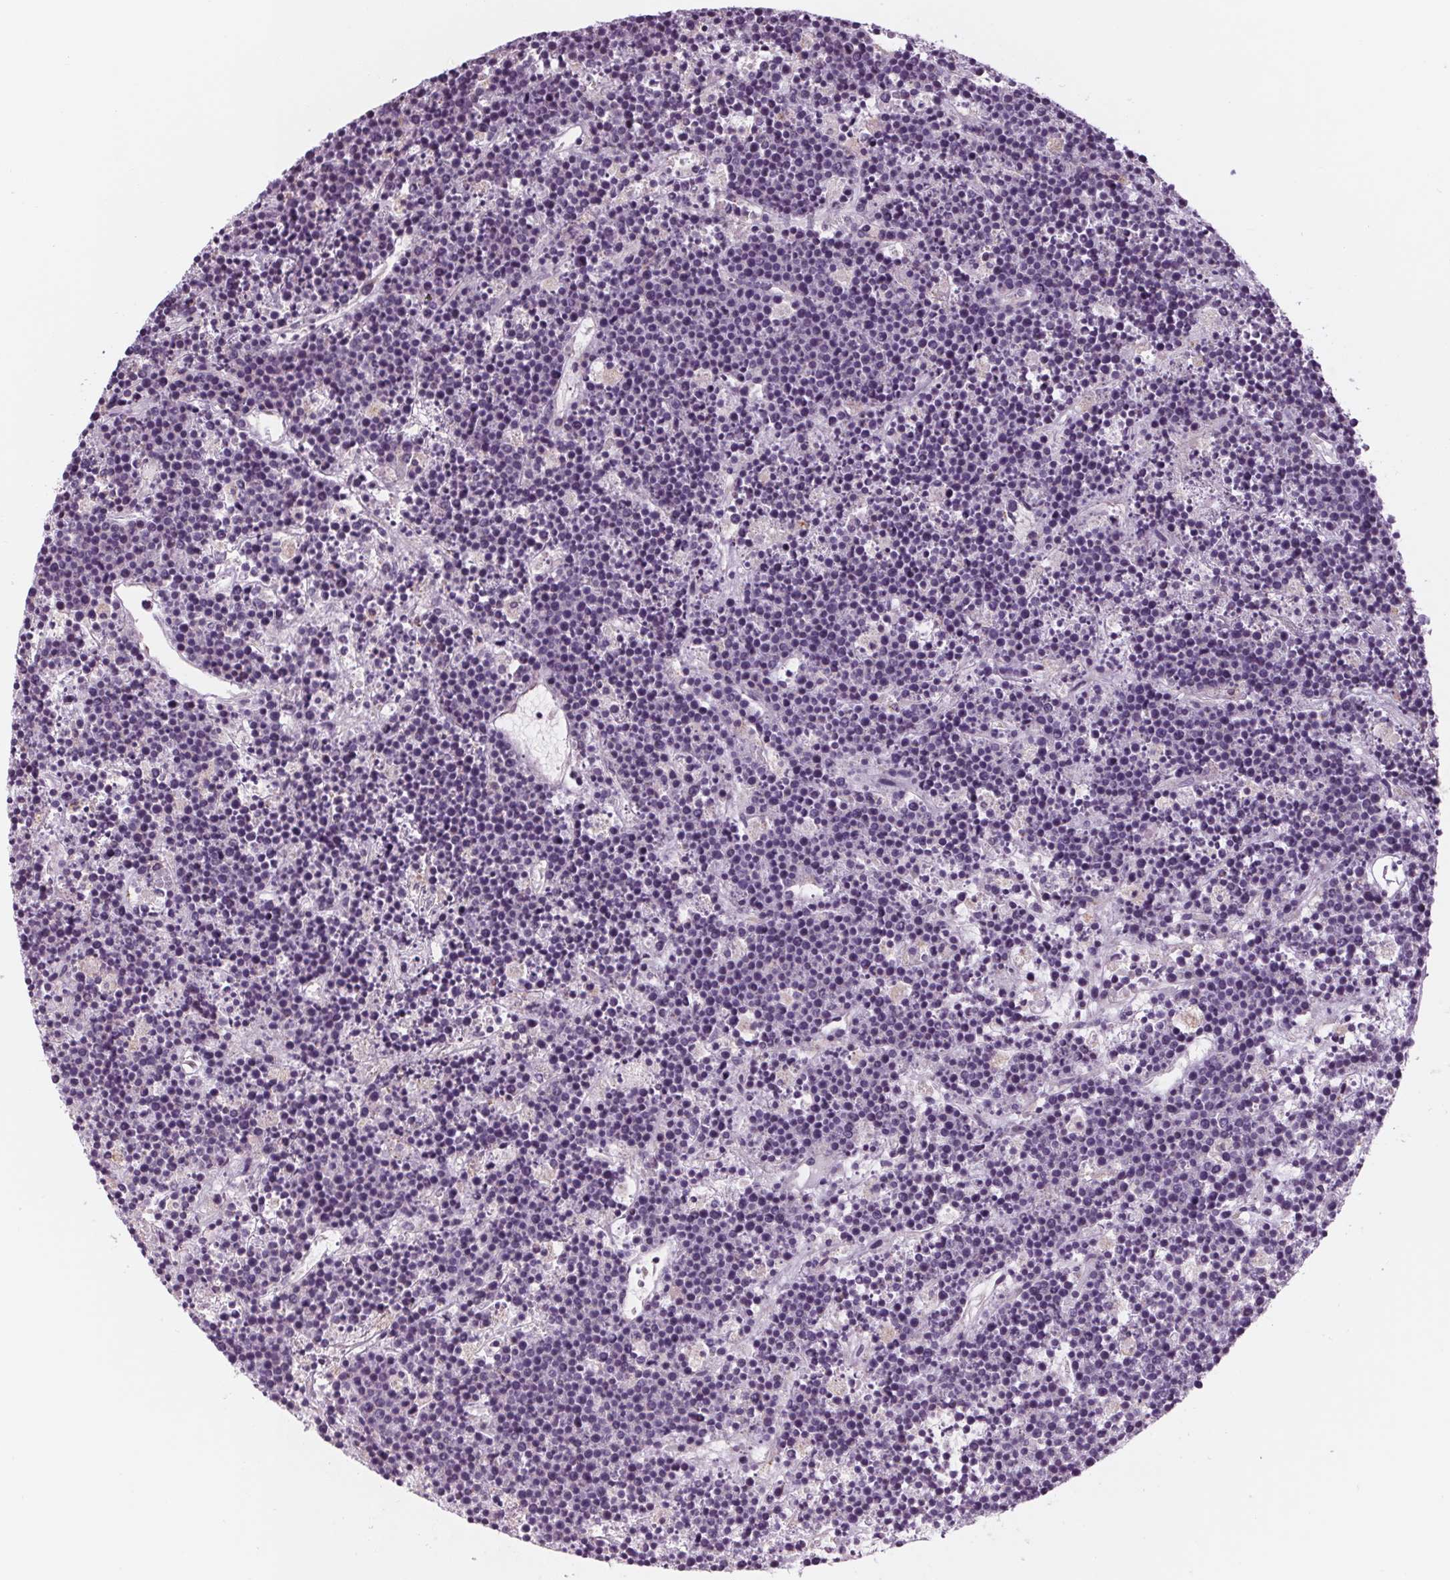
{"staining": {"intensity": "negative", "quantity": "none", "location": "none"}, "tissue": "lymphoma", "cell_type": "Tumor cells", "image_type": "cancer", "snomed": [{"axis": "morphology", "description": "Malignant lymphoma, non-Hodgkin's type, High grade"}, {"axis": "topography", "description": "Ovary"}], "caption": "Lymphoma was stained to show a protein in brown. There is no significant expression in tumor cells. Nuclei are stained in blue.", "gene": "SAMD5", "patient": {"sex": "female", "age": 56}}